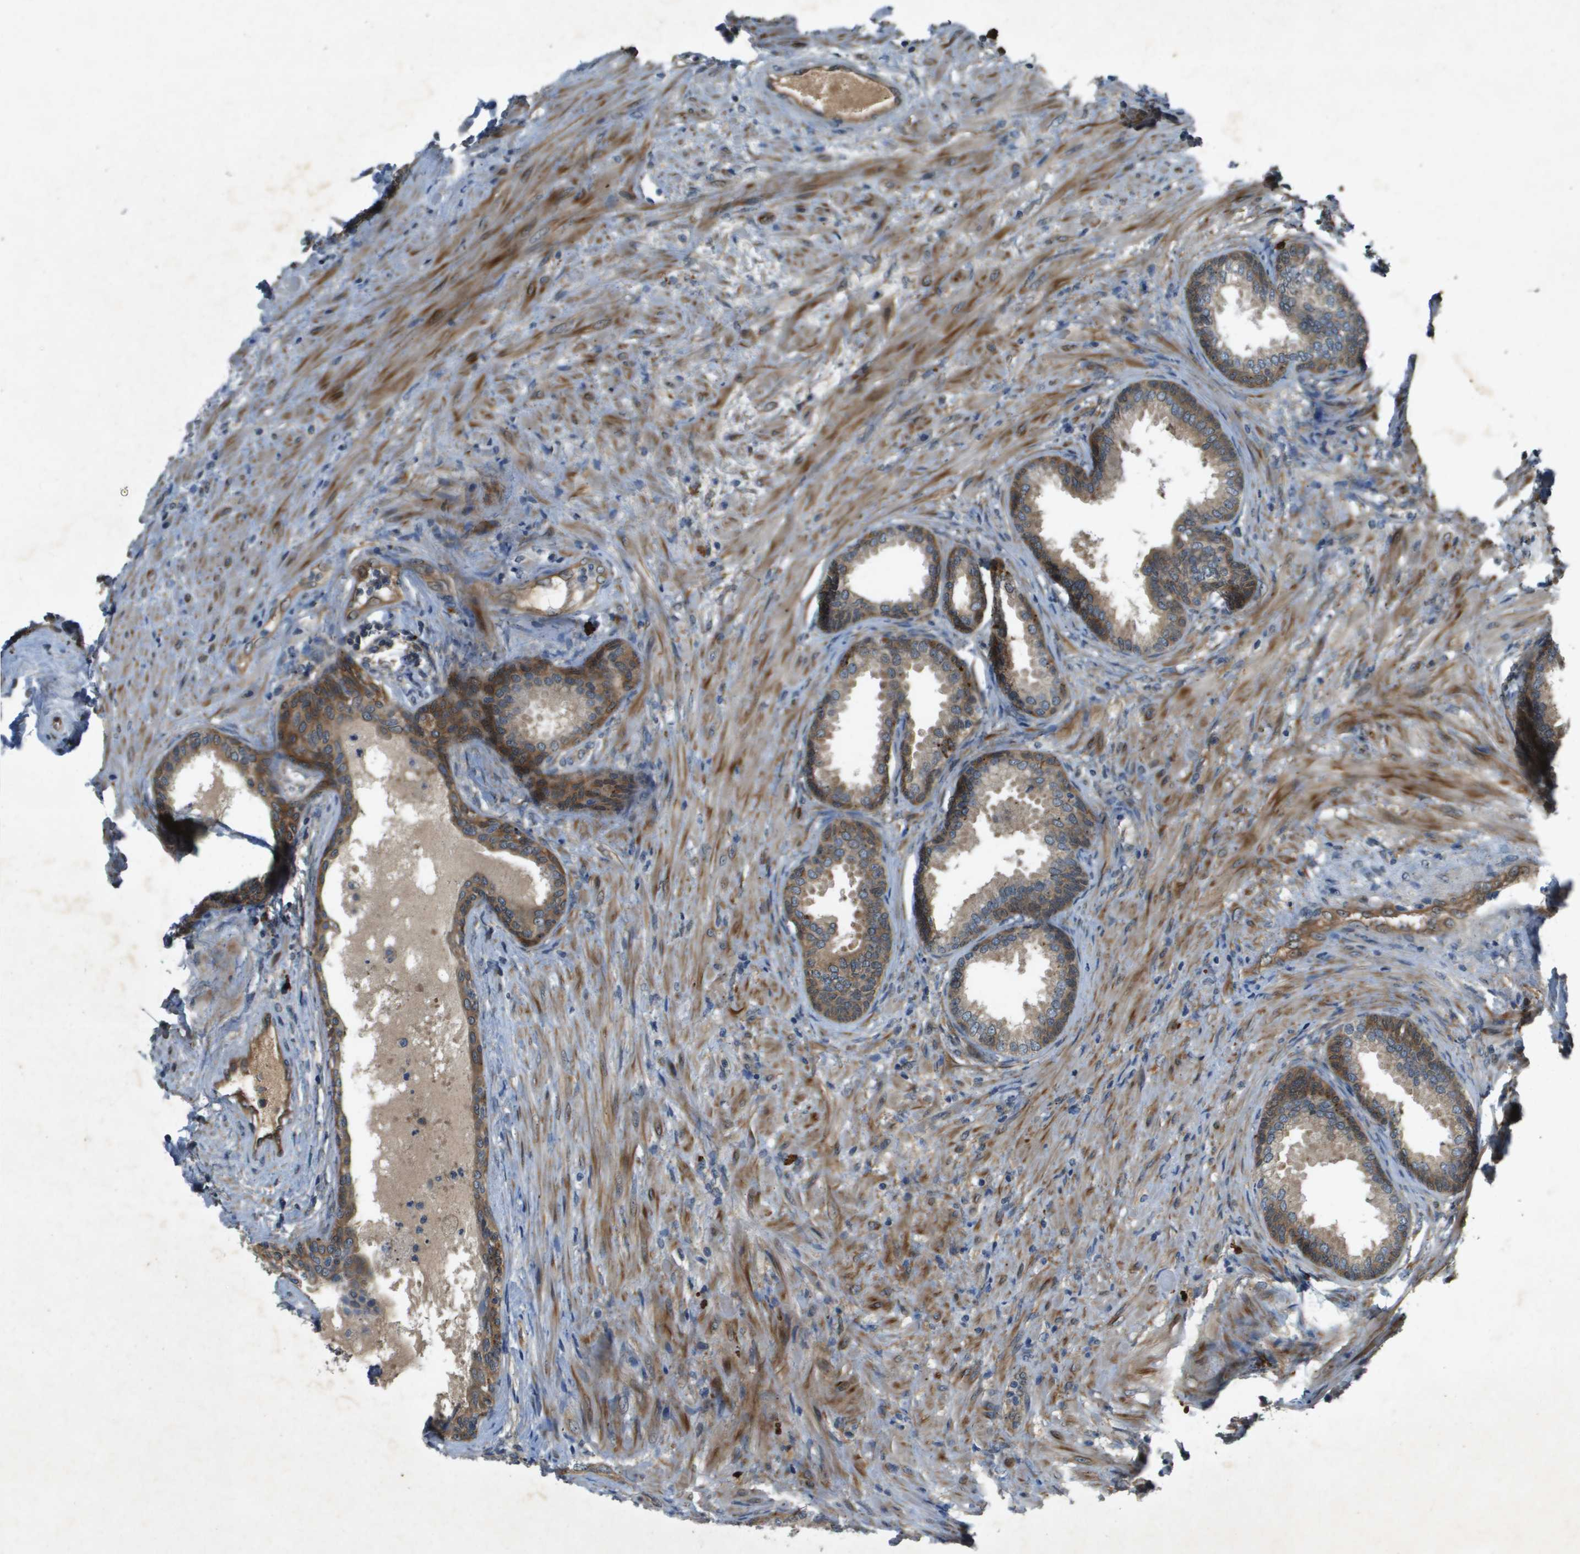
{"staining": {"intensity": "weak", "quantity": ">75%", "location": "cytoplasmic/membranous"}, "tissue": "prostate", "cell_type": "Glandular cells", "image_type": "normal", "snomed": [{"axis": "morphology", "description": "Normal tissue, NOS"}, {"axis": "topography", "description": "Prostate"}], "caption": "Immunohistochemical staining of normal human prostate demonstrates >75% levels of weak cytoplasmic/membranous protein expression in approximately >75% of glandular cells. (DAB (3,3'-diaminobenzidine) IHC, brown staining for protein, blue staining for nuclei).", "gene": "PGAP3", "patient": {"sex": "male", "age": 76}}